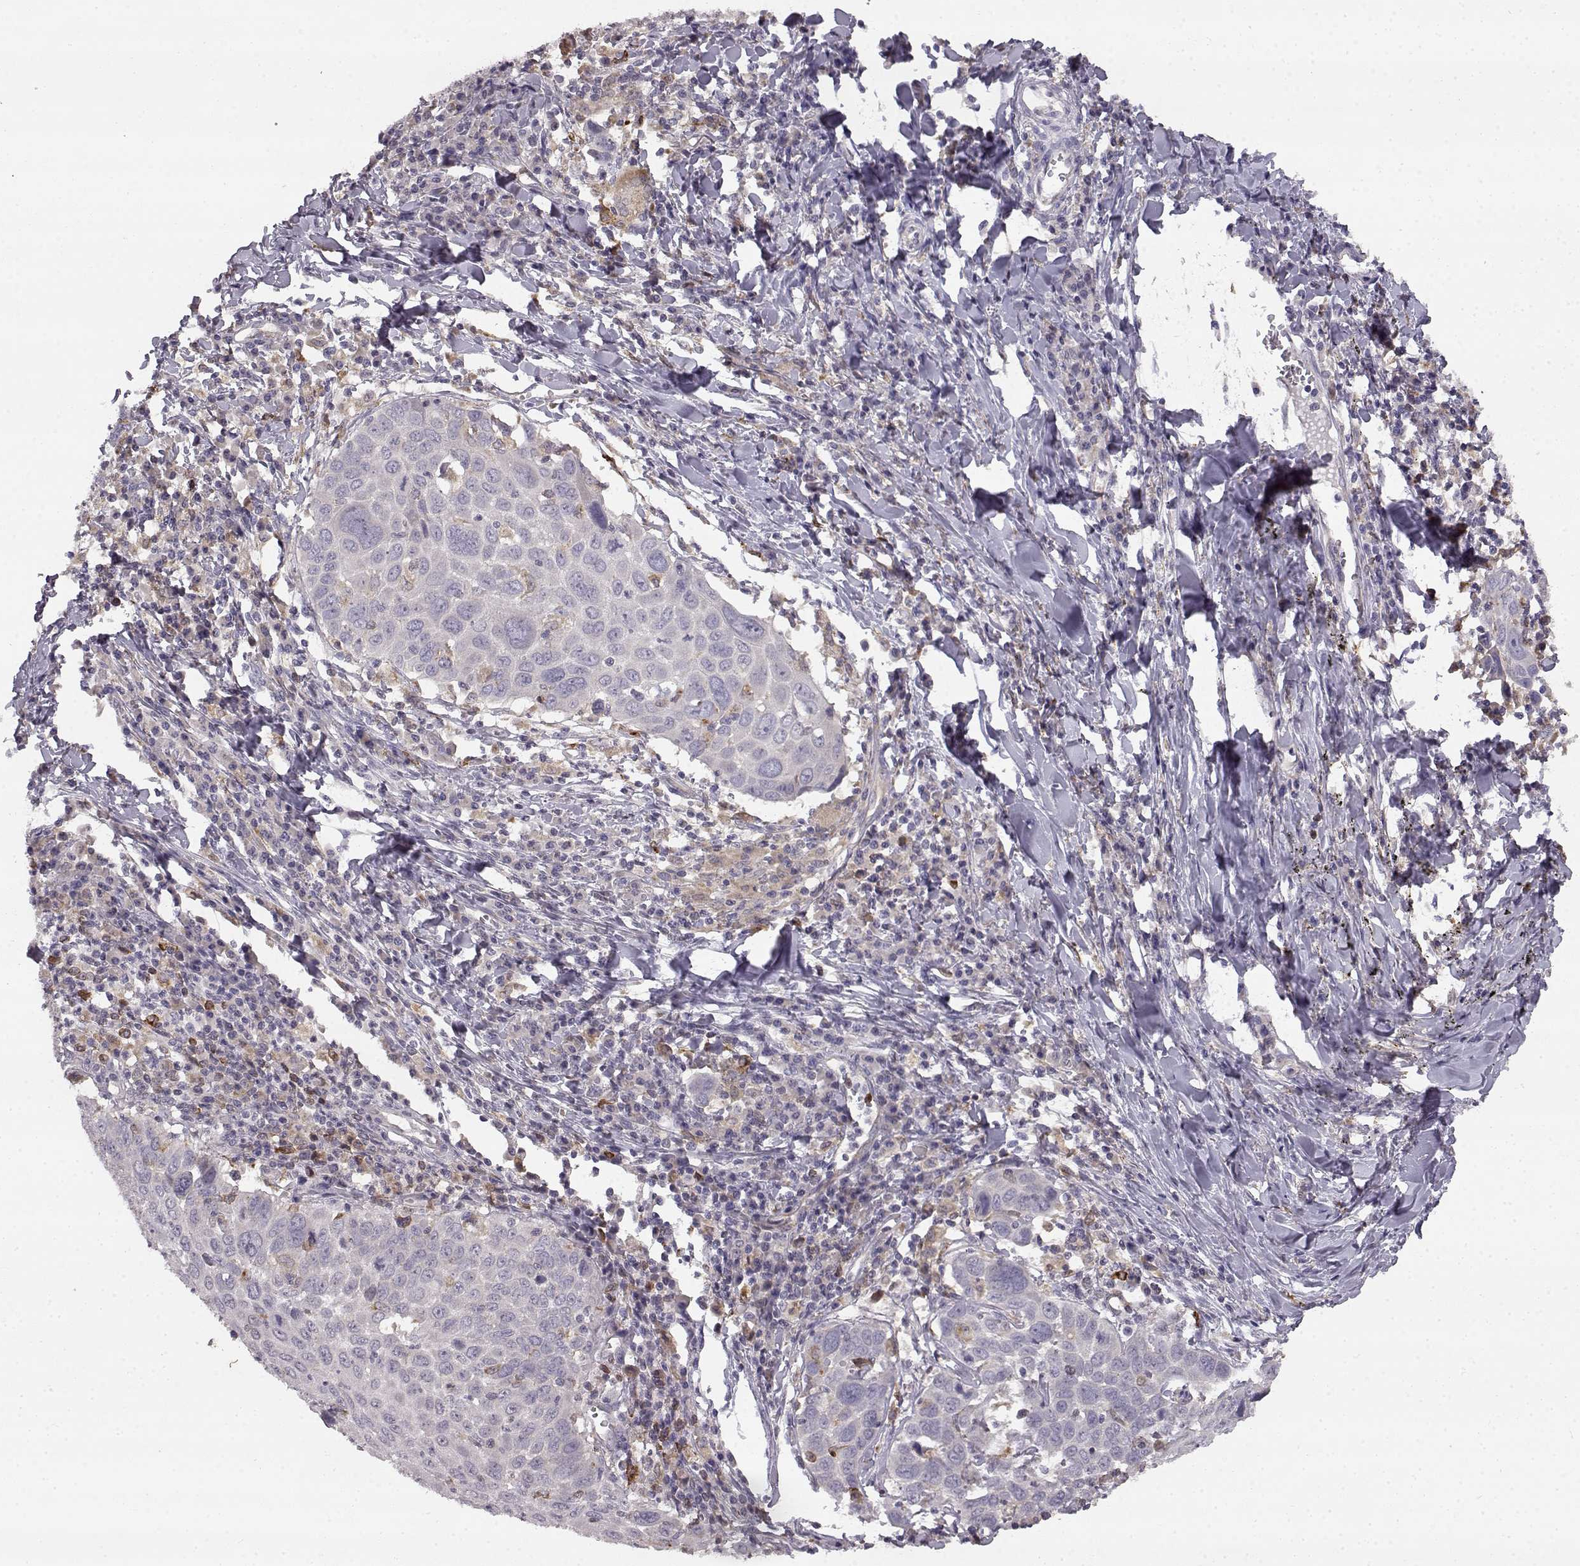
{"staining": {"intensity": "negative", "quantity": "none", "location": "none"}, "tissue": "lung cancer", "cell_type": "Tumor cells", "image_type": "cancer", "snomed": [{"axis": "morphology", "description": "Squamous cell carcinoma, NOS"}, {"axis": "topography", "description": "Lung"}], "caption": "Human lung squamous cell carcinoma stained for a protein using immunohistochemistry (IHC) demonstrates no staining in tumor cells.", "gene": "SPAG17", "patient": {"sex": "male", "age": 57}}